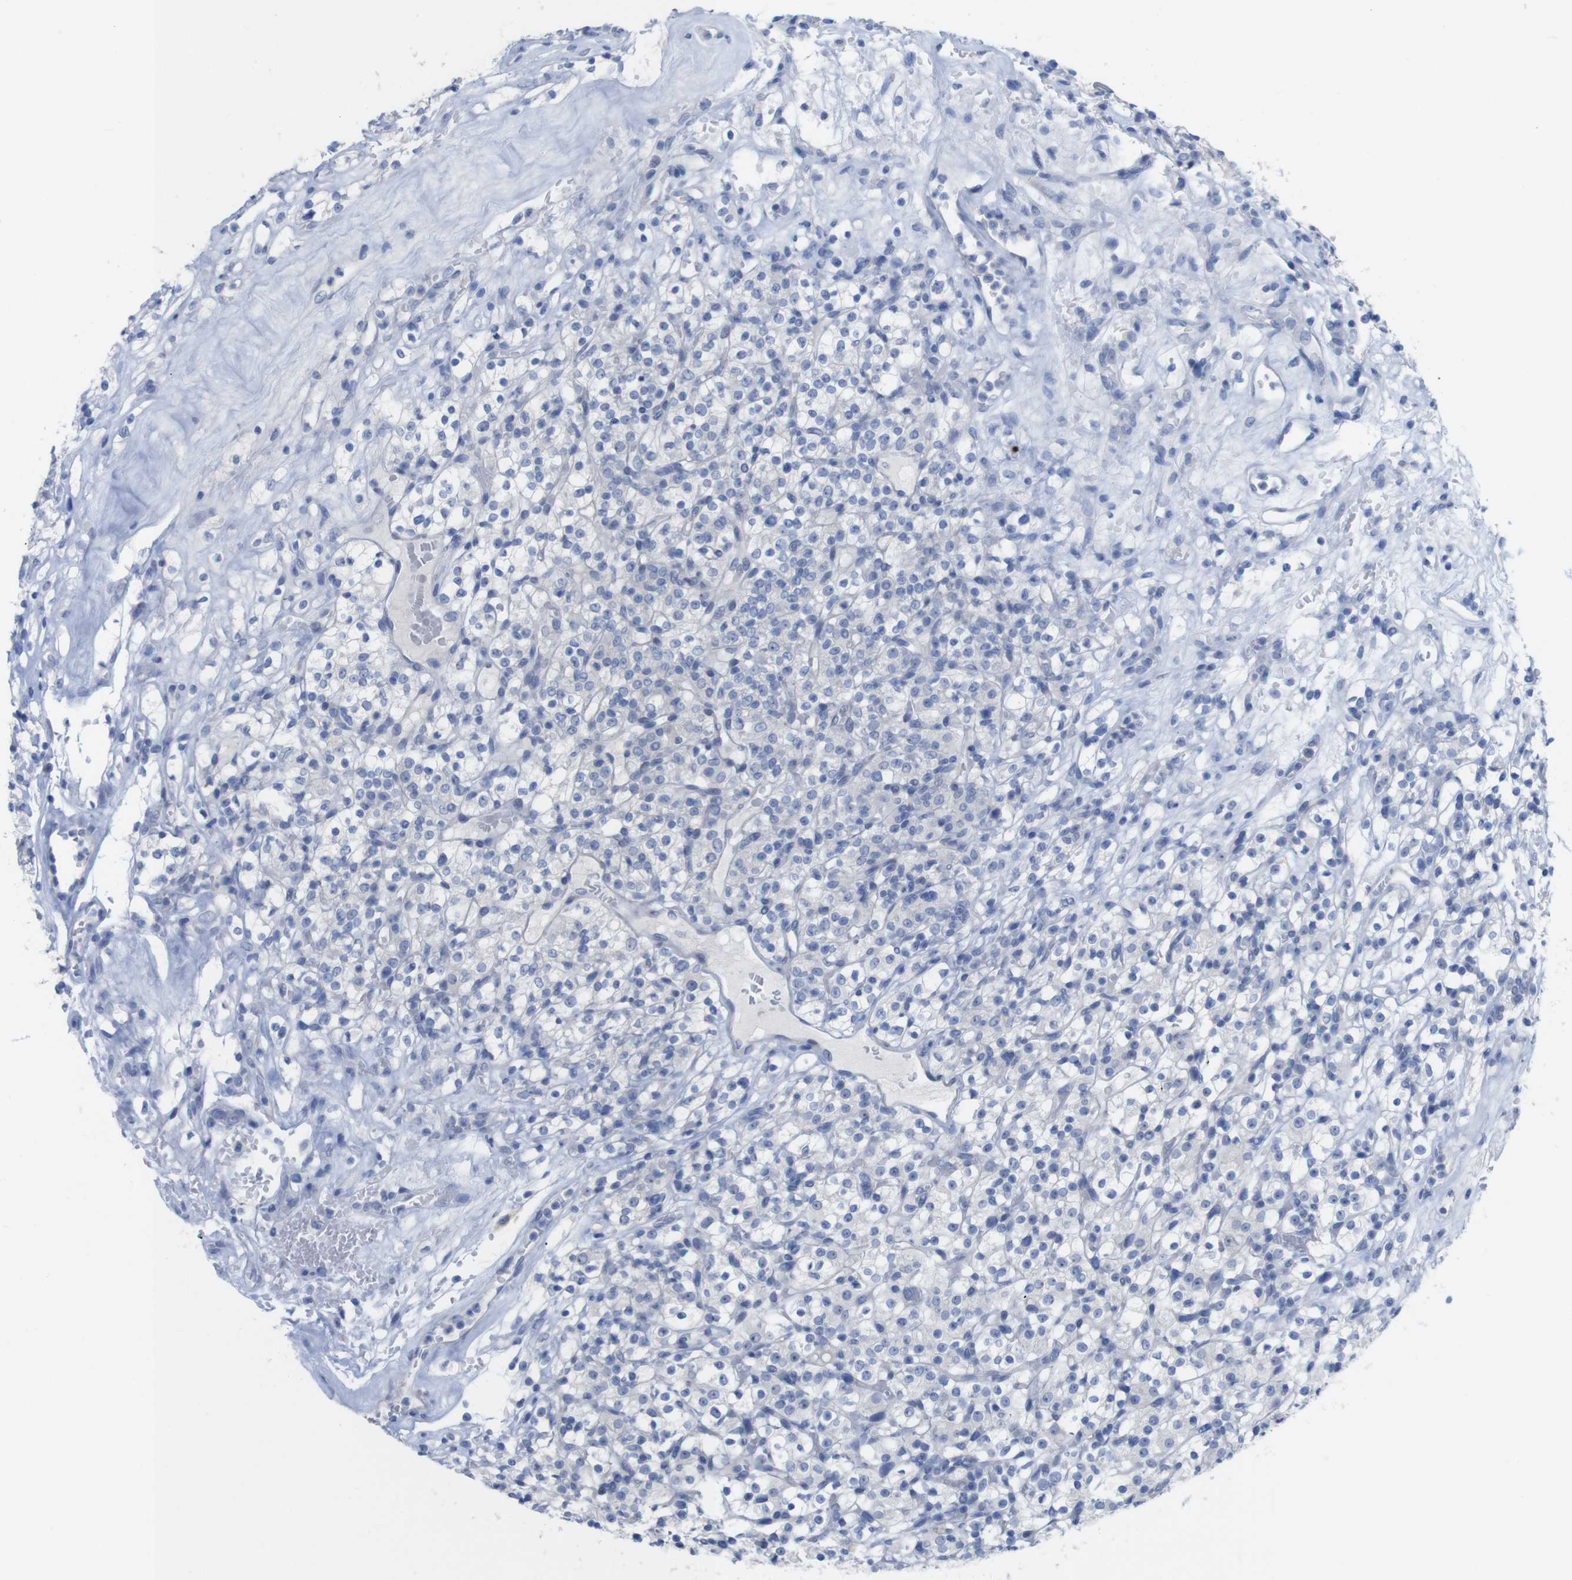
{"staining": {"intensity": "negative", "quantity": "none", "location": "none"}, "tissue": "renal cancer", "cell_type": "Tumor cells", "image_type": "cancer", "snomed": [{"axis": "morphology", "description": "Normal tissue, NOS"}, {"axis": "morphology", "description": "Adenocarcinoma, NOS"}, {"axis": "topography", "description": "Kidney"}], "caption": "IHC of human adenocarcinoma (renal) exhibits no staining in tumor cells. The staining was performed using DAB (3,3'-diaminobenzidine) to visualize the protein expression in brown, while the nuclei were stained in blue with hematoxylin (Magnification: 20x).", "gene": "PNMA1", "patient": {"sex": "female", "age": 72}}